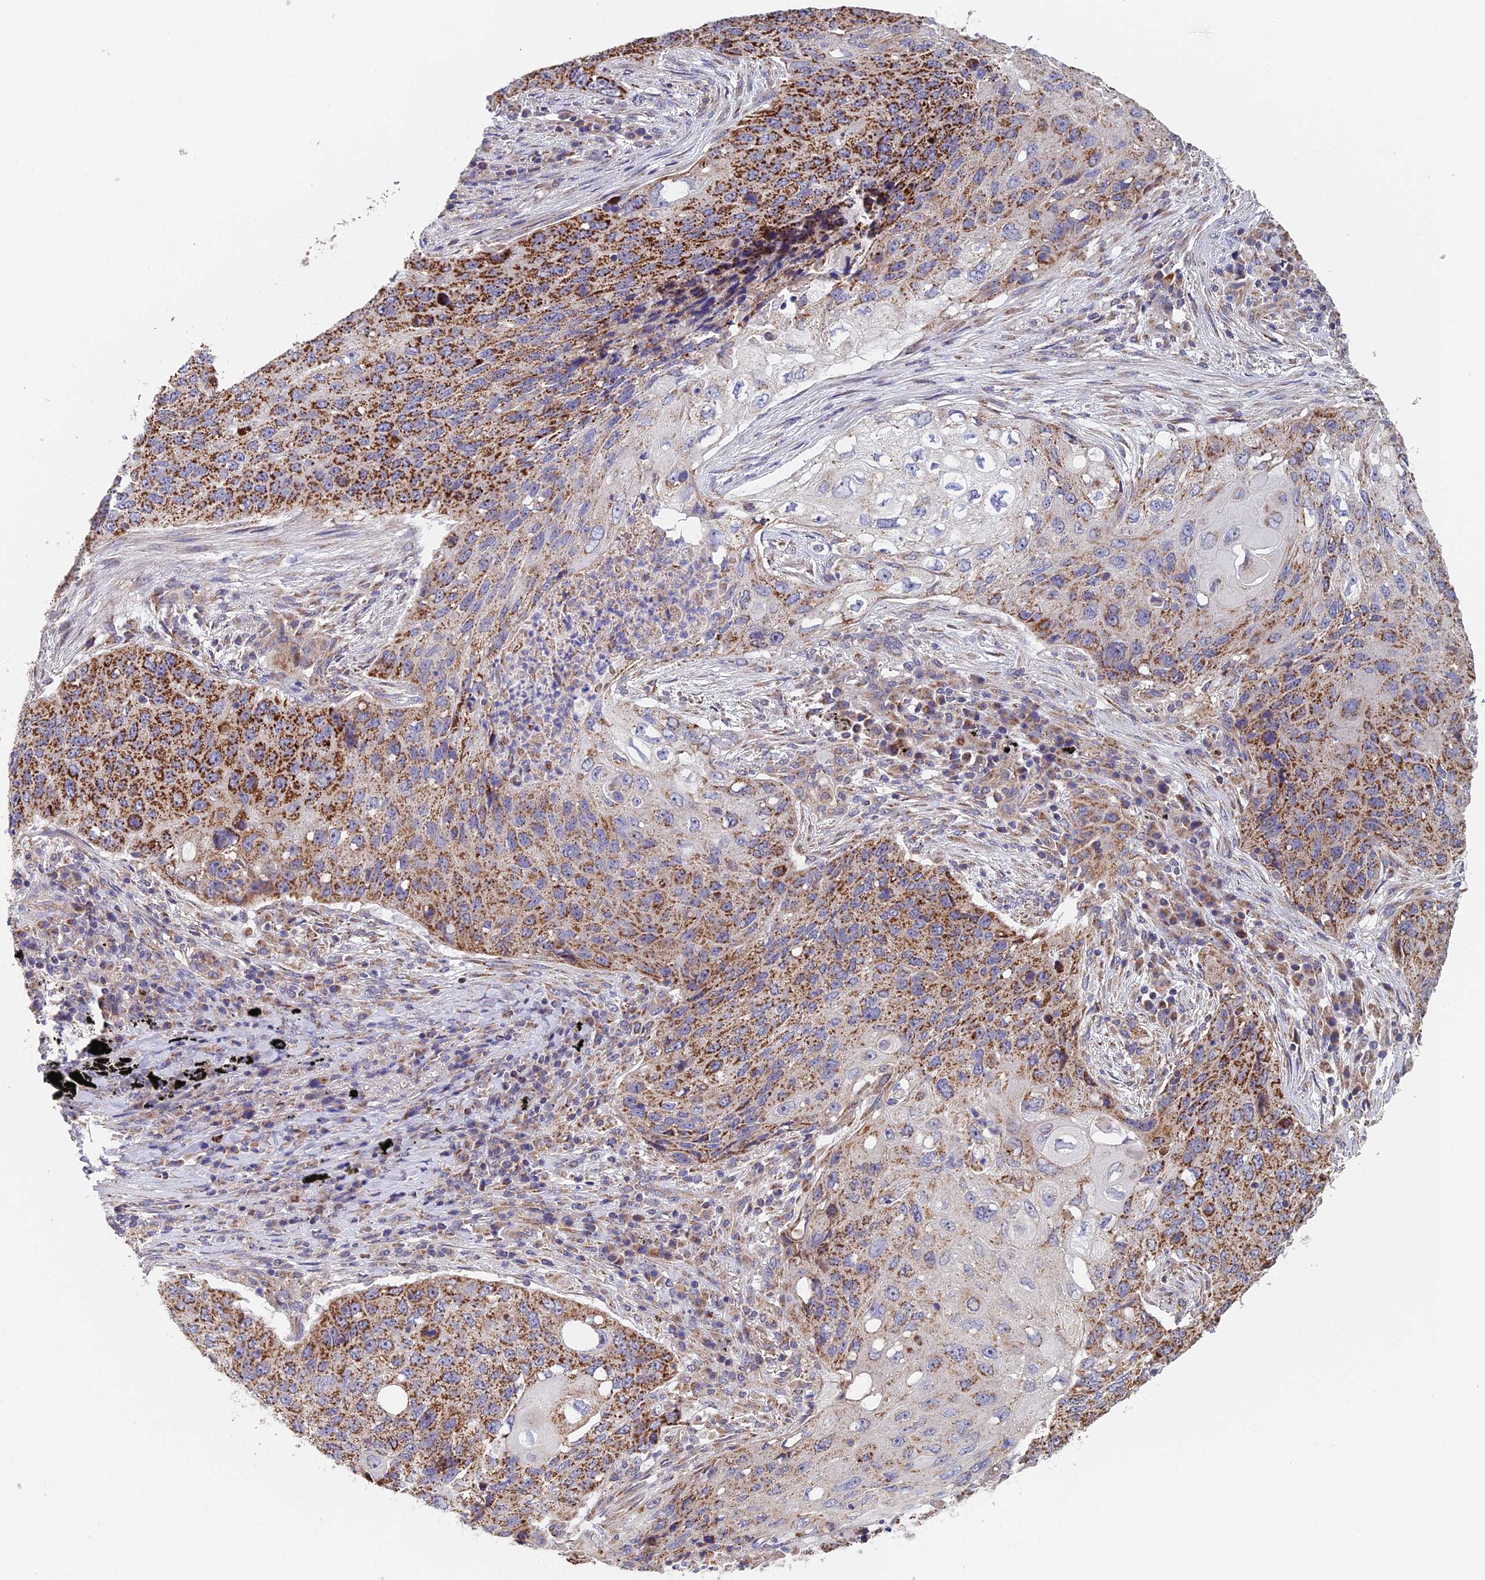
{"staining": {"intensity": "strong", "quantity": ">75%", "location": "cytoplasmic/membranous"}, "tissue": "lung cancer", "cell_type": "Tumor cells", "image_type": "cancer", "snomed": [{"axis": "morphology", "description": "Squamous cell carcinoma, NOS"}, {"axis": "topography", "description": "Lung"}], "caption": "Lung squamous cell carcinoma was stained to show a protein in brown. There is high levels of strong cytoplasmic/membranous staining in approximately >75% of tumor cells. (IHC, brightfield microscopy, high magnification).", "gene": "ECSIT", "patient": {"sex": "female", "age": 63}}